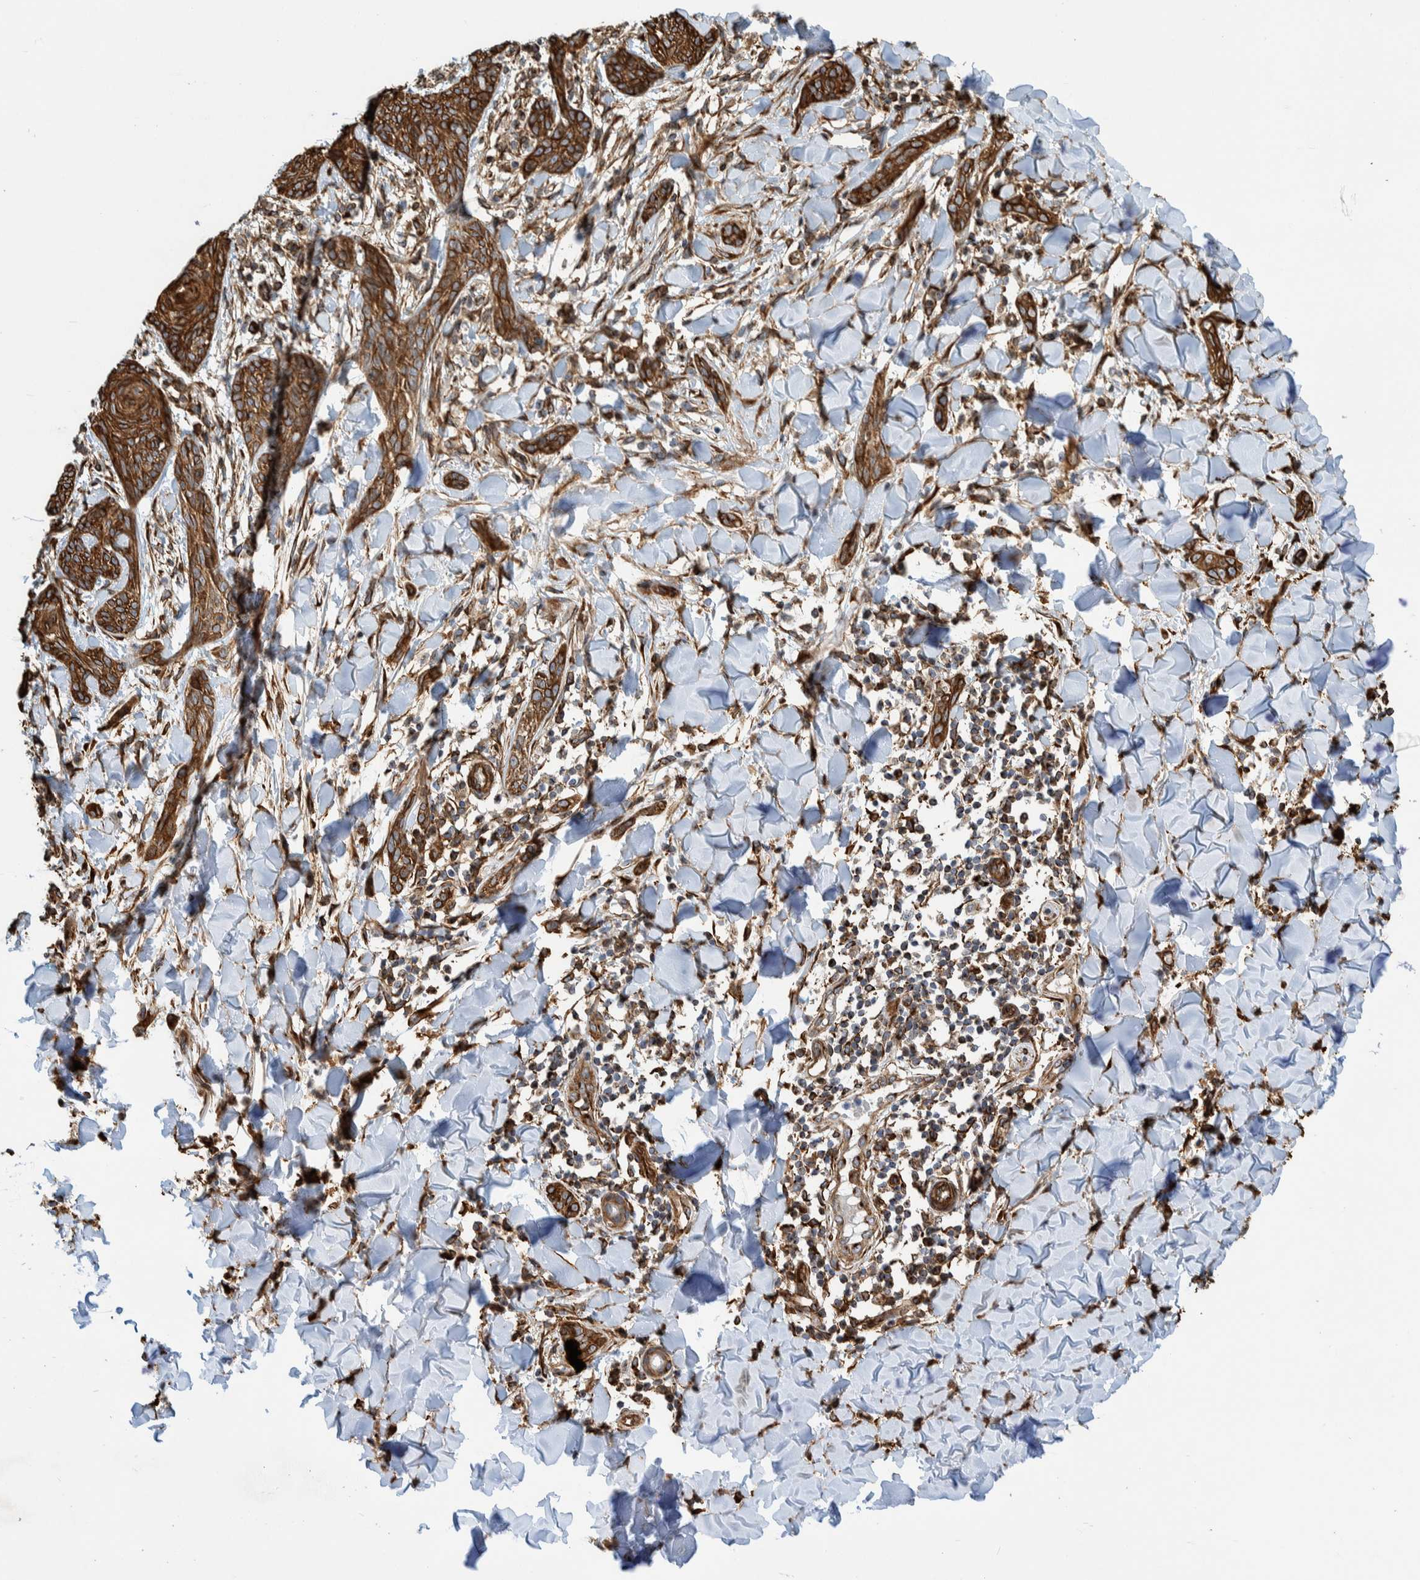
{"staining": {"intensity": "moderate", "quantity": ">75%", "location": "cytoplasmic/membranous"}, "tissue": "skin cancer", "cell_type": "Tumor cells", "image_type": "cancer", "snomed": [{"axis": "morphology", "description": "Basal cell carcinoma"}, {"axis": "topography", "description": "Skin"}], "caption": "Immunohistochemistry histopathology image of neoplastic tissue: human skin basal cell carcinoma stained using immunohistochemistry shows medium levels of moderate protein expression localized specifically in the cytoplasmic/membranous of tumor cells, appearing as a cytoplasmic/membranous brown color.", "gene": "CCDC57", "patient": {"sex": "female", "age": 59}}